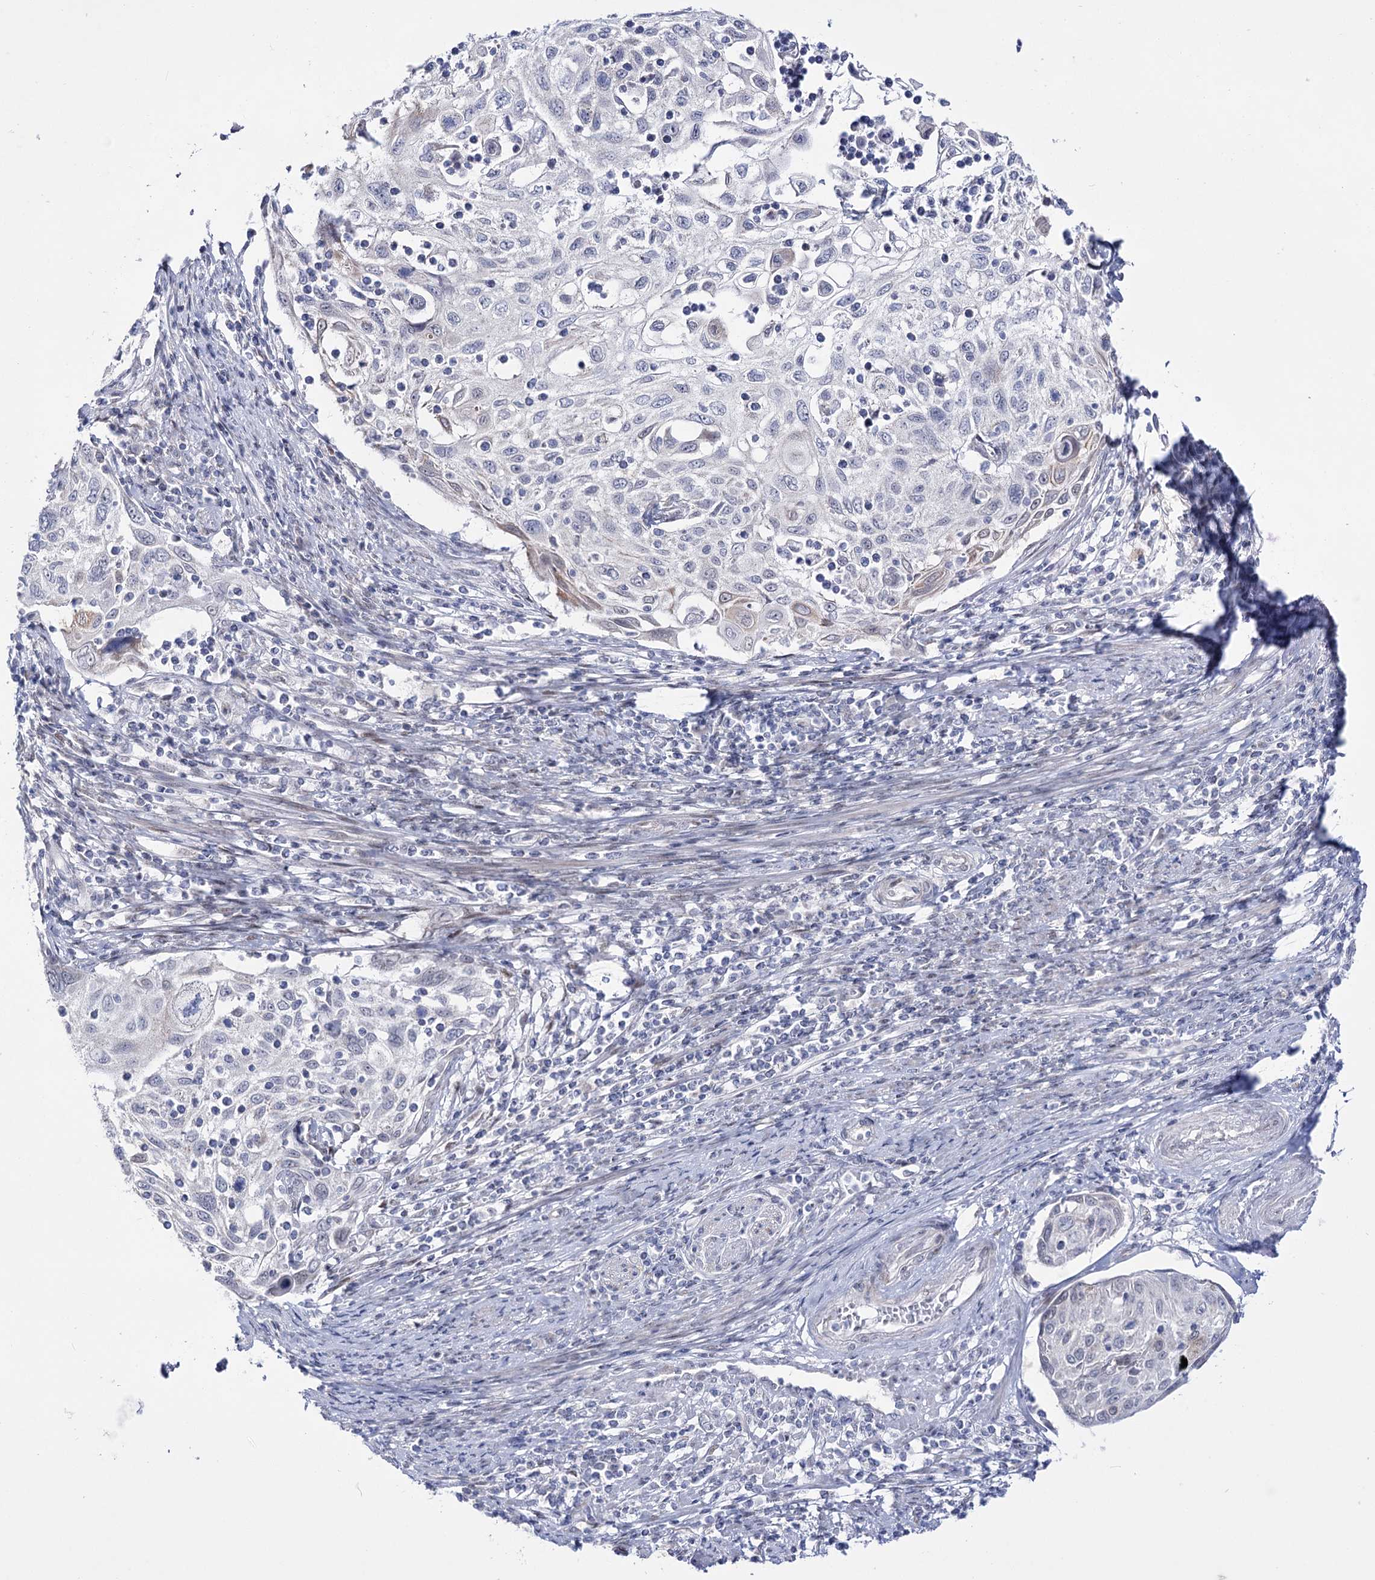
{"staining": {"intensity": "negative", "quantity": "none", "location": "none"}, "tissue": "cervical cancer", "cell_type": "Tumor cells", "image_type": "cancer", "snomed": [{"axis": "morphology", "description": "Squamous cell carcinoma, NOS"}, {"axis": "topography", "description": "Cervix"}], "caption": "Immunohistochemistry (IHC) micrograph of human cervical squamous cell carcinoma stained for a protein (brown), which reveals no expression in tumor cells.", "gene": "RBM15B", "patient": {"sex": "female", "age": 70}}